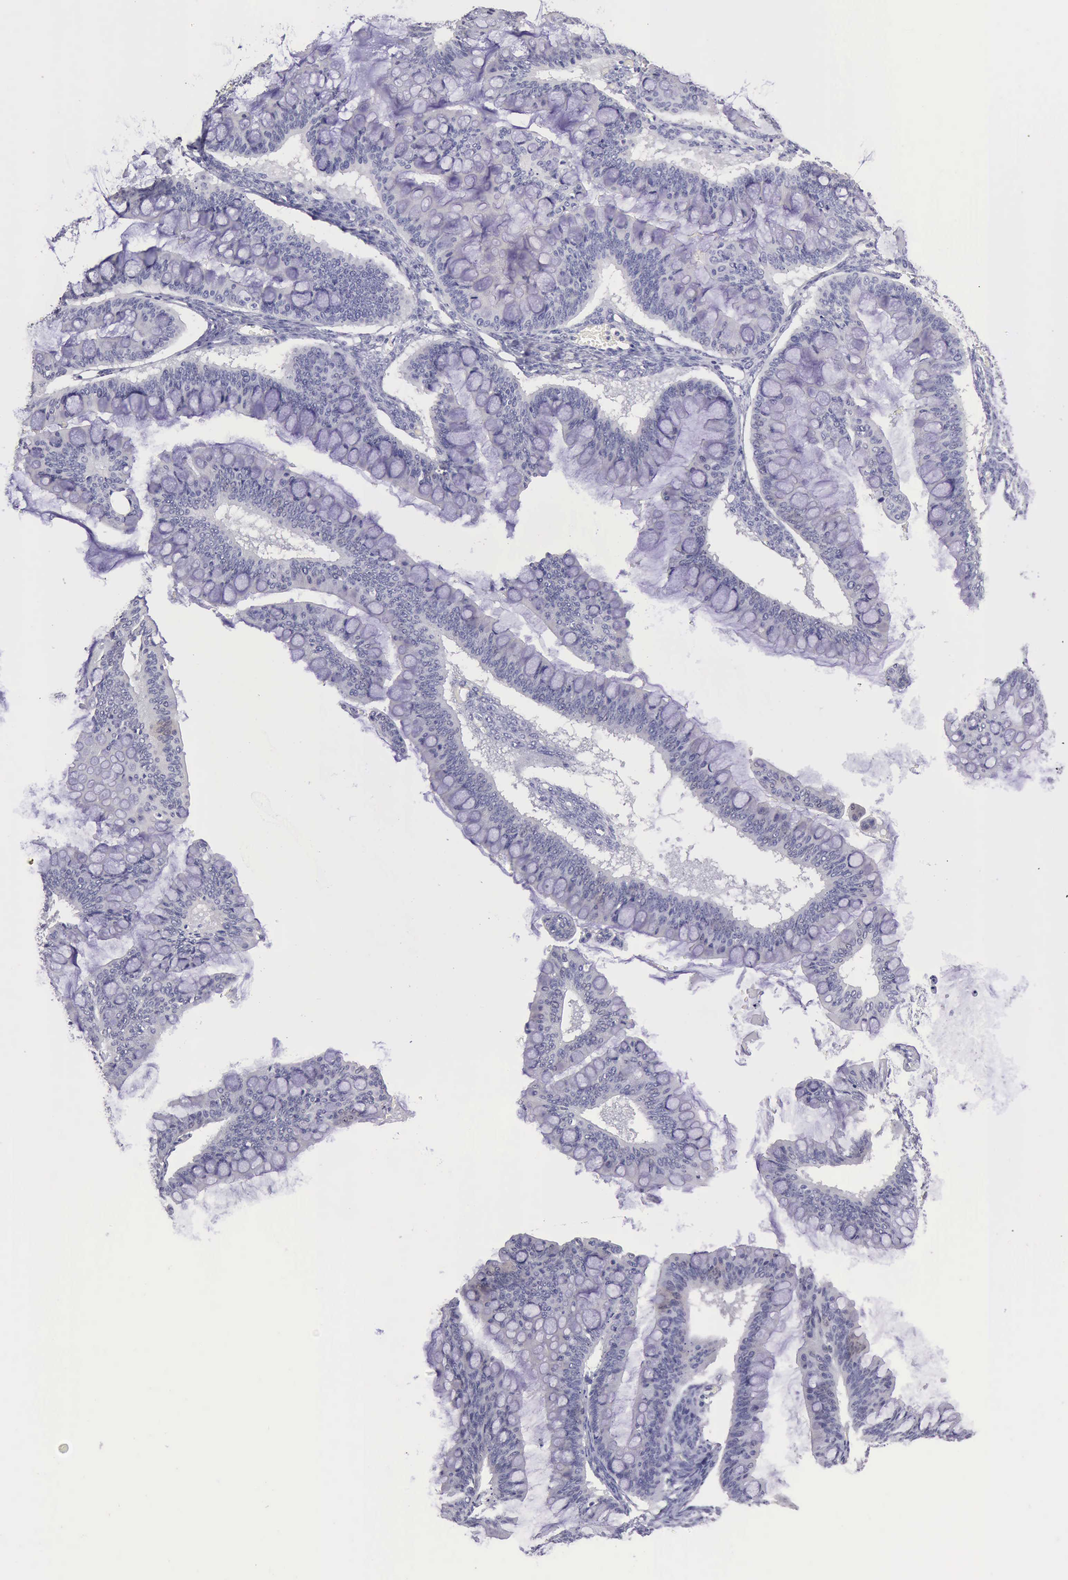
{"staining": {"intensity": "negative", "quantity": "none", "location": "none"}, "tissue": "ovarian cancer", "cell_type": "Tumor cells", "image_type": "cancer", "snomed": [{"axis": "morphology", "description": "Cystadenocarcinoma, mucinous, NOS"}, {"axis": "topography", "description": "Ovary"}], "caption": "Tumor cells show no significant positivity in ovarian cancer (mucinous cystadenocarcinoma).", "gene": "KCND1", "patient": {"sex": "female", "age": 73}}